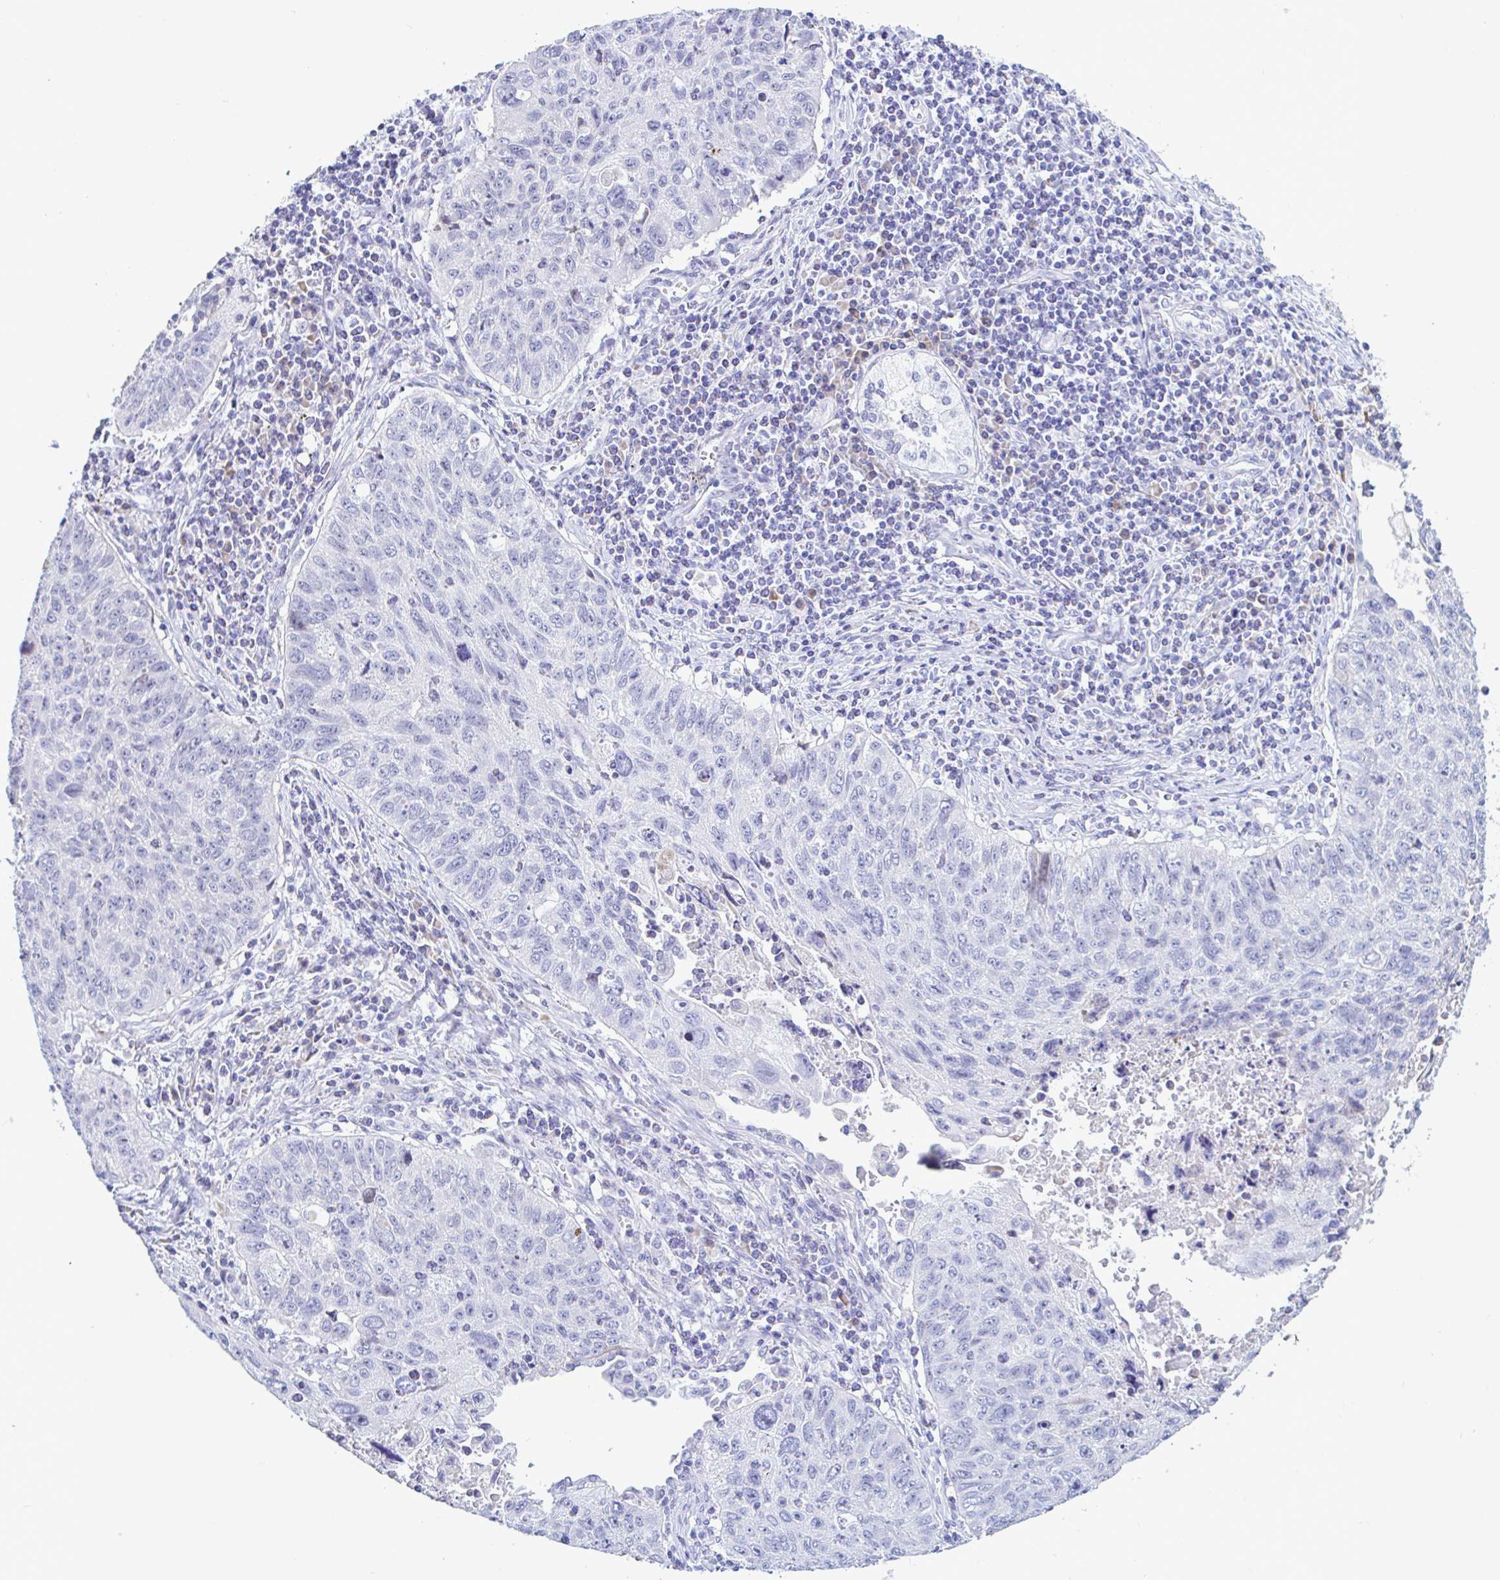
{"staining": {"intensity": "negative", "quantity": "none", "location": "none"}, "tissue": "lung cancer", "cell_type": "Tumor cells", "image_type": "cancer", "snomed": [{"axis": "morphology", "description": "Normal morphology"}, {"axis": "morphology", "description": "Aneuploidy"}, {"axis": "morphology", "description": "Squamous cell carcinoma, NOS"}, {"axis": "topography", "description": "Lymph node"}, {"axis": "topography", "description": "Lung"}], "caption": "Immunohistochemical staining of human lung cancer exhibits no significant expression in tumor cells. (DAB (3,3'-diaminobenzidine) immunohistochemistry with hematoxylin counter stain).", "gene": "NBPF3", "patient": {"sex": "female", "age": 76}}